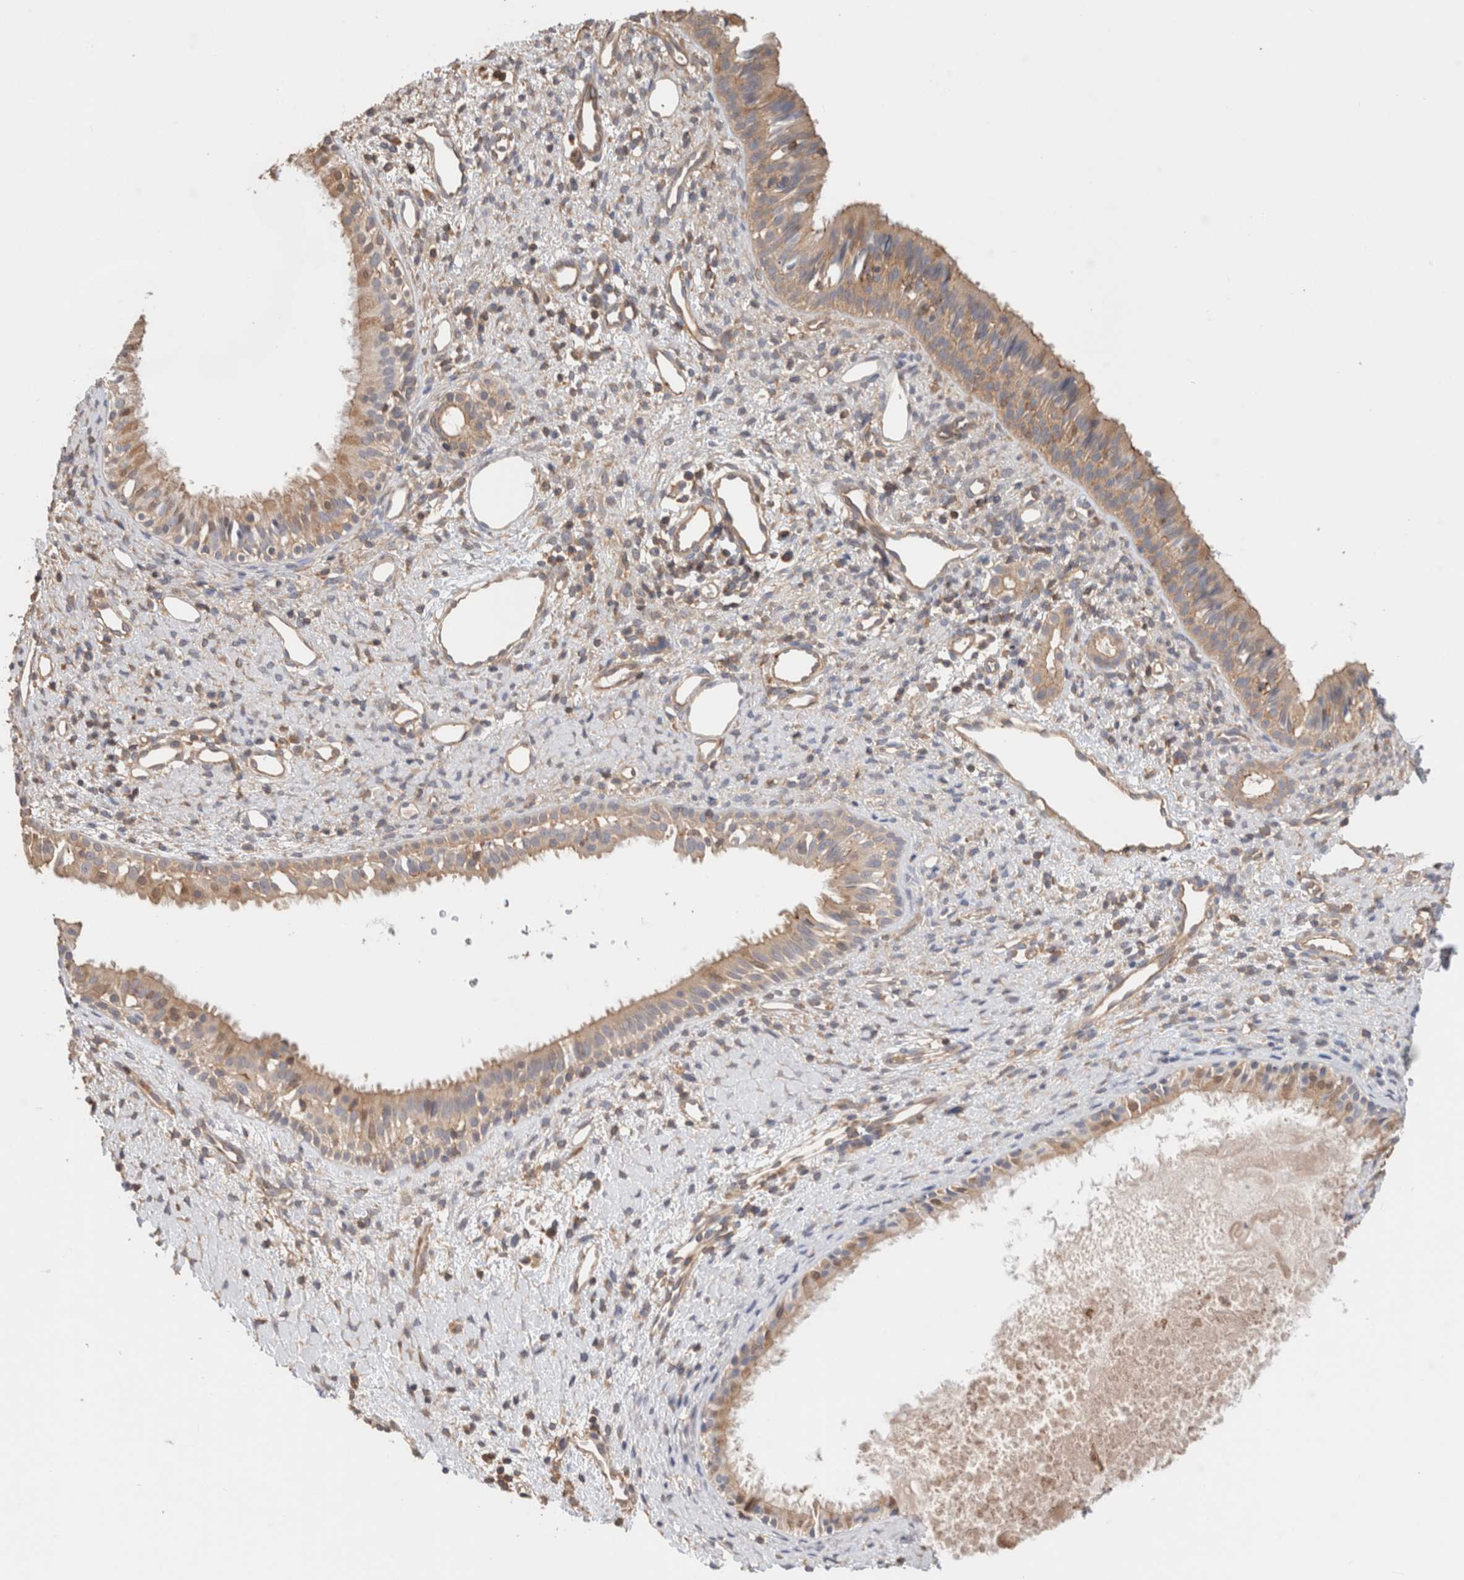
{"staining": {"intensity": "moderate", "quantity": ">75%", "location": "cytoplasmic/membranous"}, "tissue": "nasopharynx", "cell_type": "Respiratory epithelial cells", "image_type": "normal", "snomed": [{"axis": "morphology", "description": "Normal tissue, NOS"}, {"axis": "topography", "description": "Nasopharynx"}], "caption": "Immunohistochemical staining of unremarkable human nasopharynx demonstrates medium levels of moderate cytoplasmic/membranous expression in approximately >75% of respiratory epithelial cells.", "gene": "CFAP418", "patient": {"sex": "male", "age": 22}}